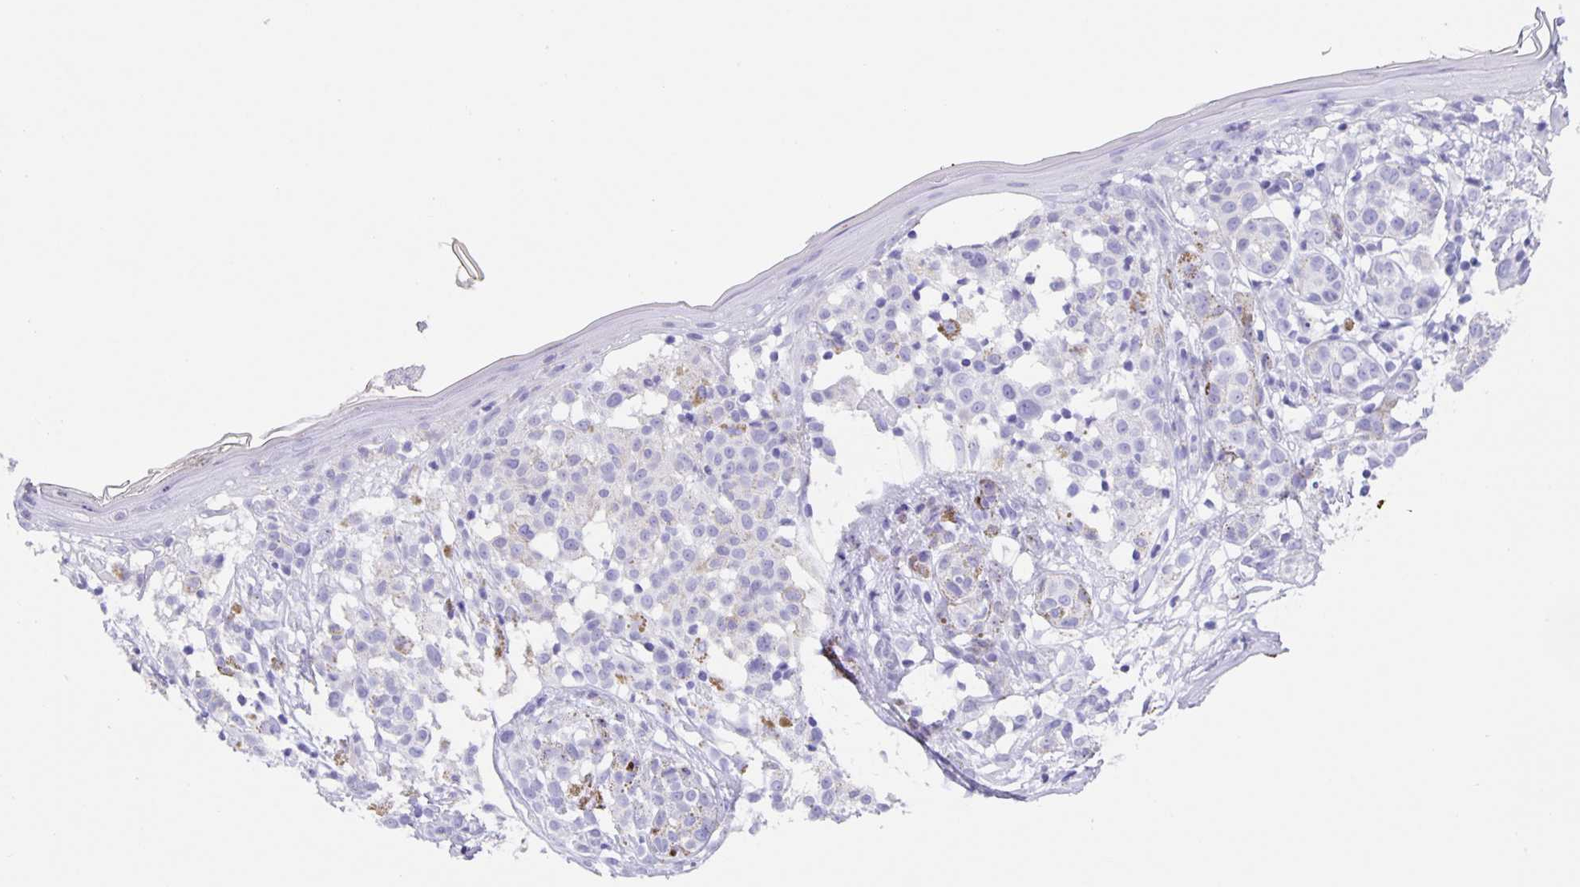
{"staining": {"intensity": "negative", "quantity": "none", "location": "none"}, "tissue": "skin", "cell_type": "Fibroblasts", "image_type": "normal", "snomed": [{"axis": "morphology", "description": "Normal tissue, NOS"}, {"axis": "topography", "description": "Skin"}], "caption": "Skin was stained to show a protein in brown. There is no significant expression in fibroblasts.", "gene": "GUCA2A", "patient": {"sex": "female", "age": 34}}